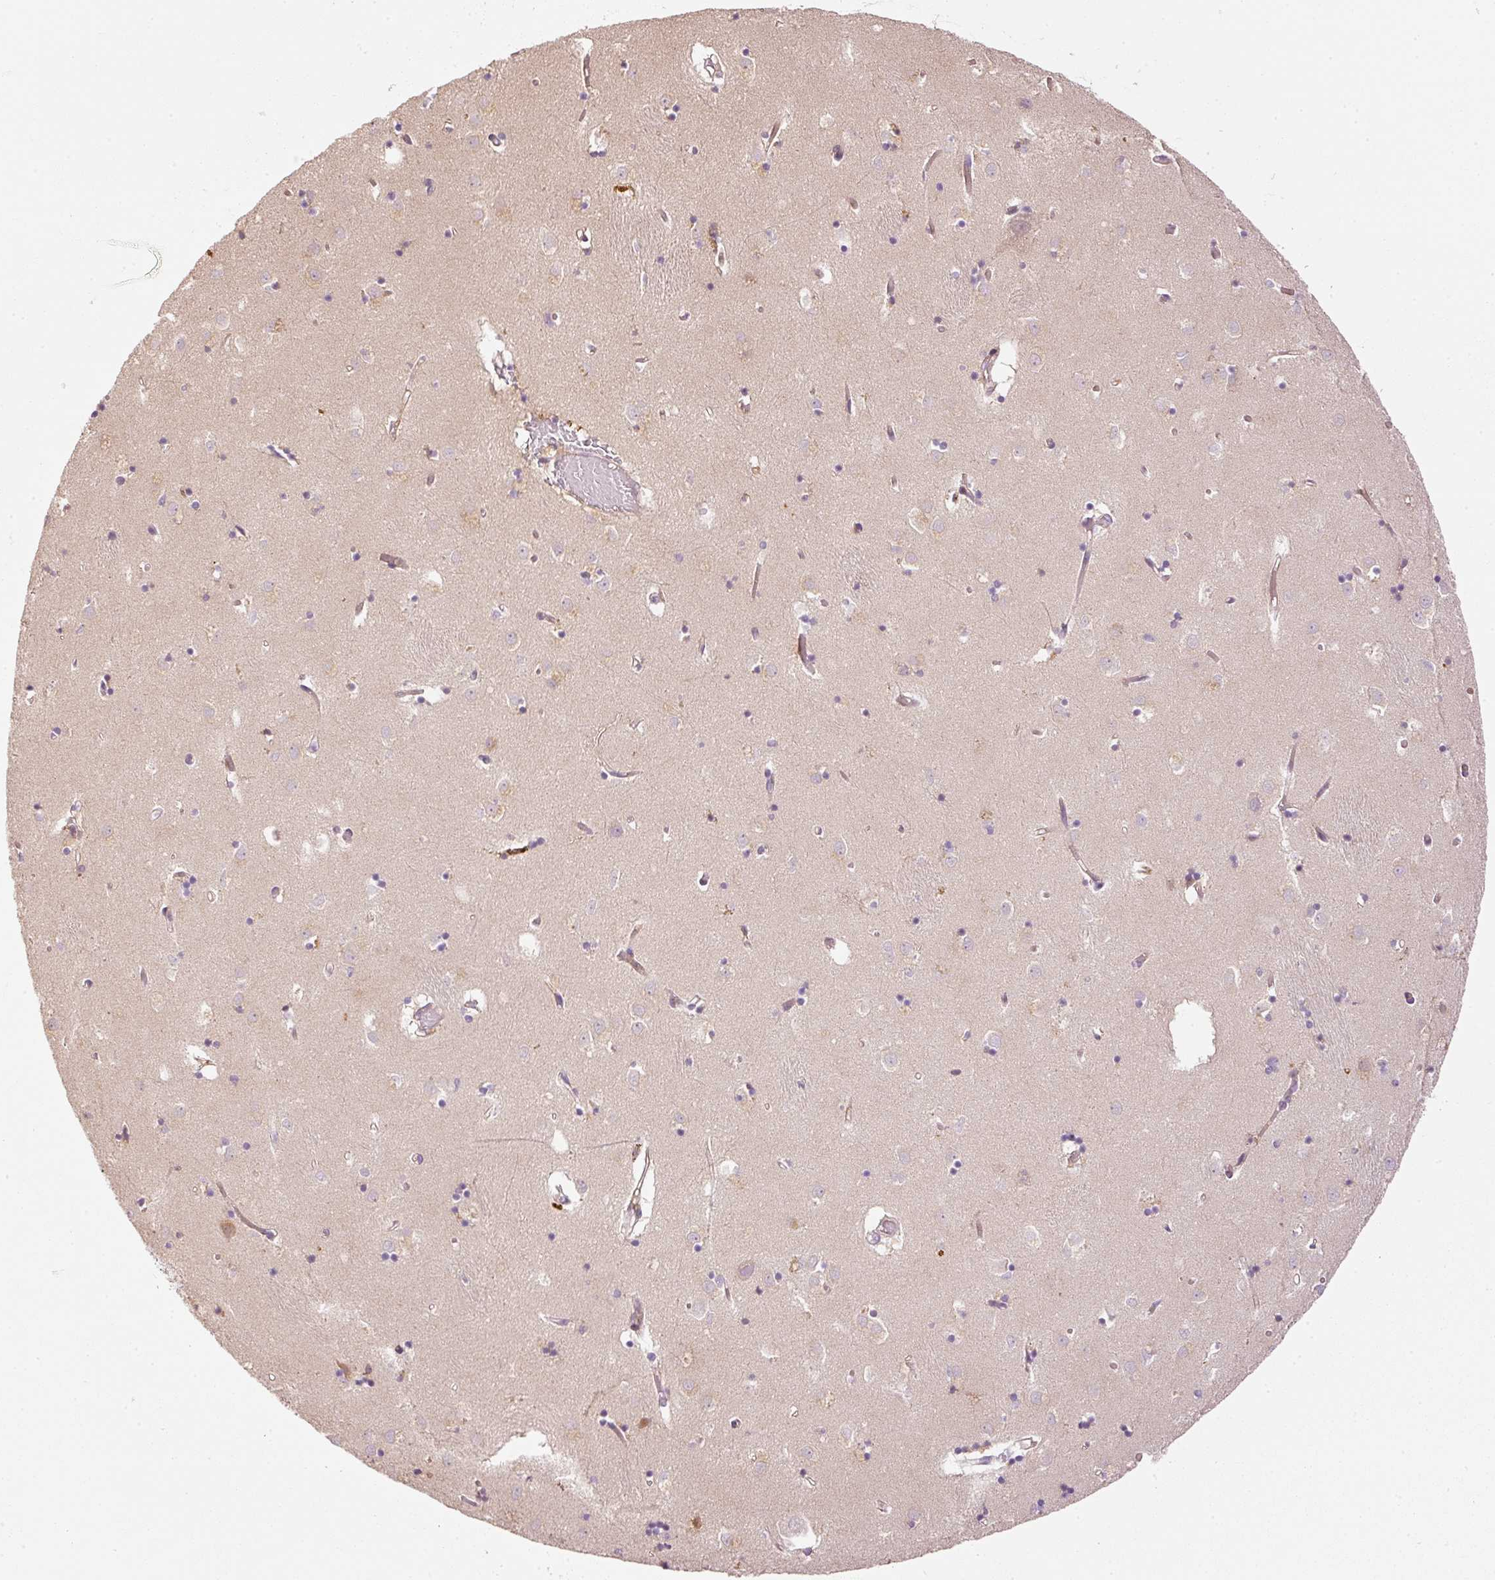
{"staining": {"intensity": "negative", "quantity": "none", "location": "none"}, "tissue": "caudate", "cell_type": "Glial cells", "image_type": "normal", "snomed": [{"axis": "morphology", "description": "Normal tissue, NOS"}, {"axis": "topography", "description": "Lateral ventricle wall"}], "caption": "An immunohistochemistry image of normal caudate is shown. There is no staining in glial cells of caudate. (Stains: DAB IHC with hematoxylin counter stain, Microscopy: brightfield microscopy at high magnification).", "gene": "SERPING1", "patient": {"sex": "male", "age": 70}}